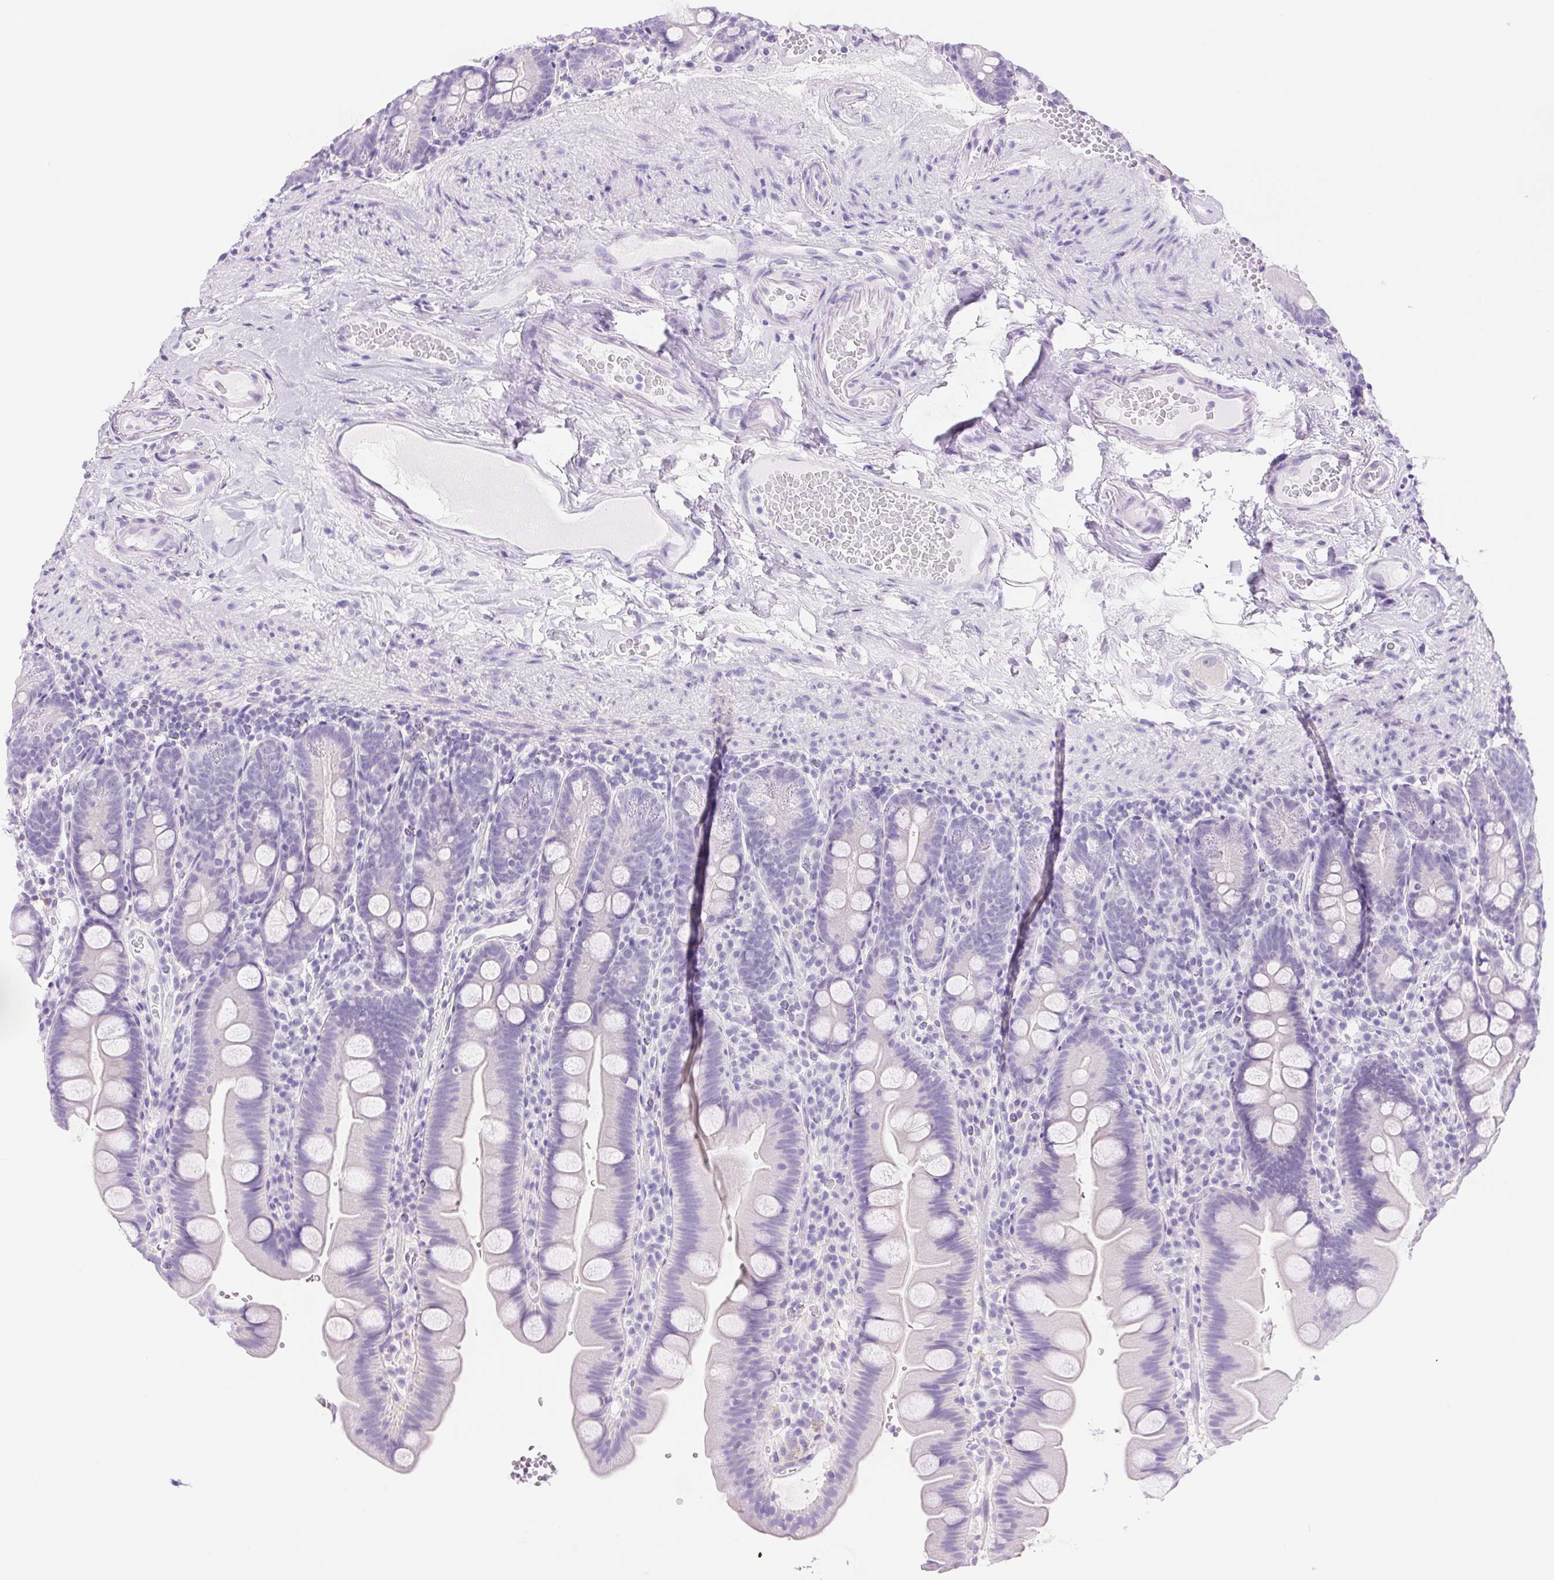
{"staining": {"intensity": "negative", "quantity": "none", "location": "none"}, "tissue": "small intestine", "cell_type": "Glandular cells", "image_type": "normal", "snomed": [{"axis": "morphology", "description": "Normal tissue, NOS"}, {"axis": "topography", "description": "Small intestine"}], "caption": "IHC photomicrograph of unremarkable small intestine: human small intestine stained with DAB reveals no significant protein expression in glandular cells. Nuclei are stained in blue.", "gene": "DYNC2LI1", "patient": {"sex": "female", "age": 68}}